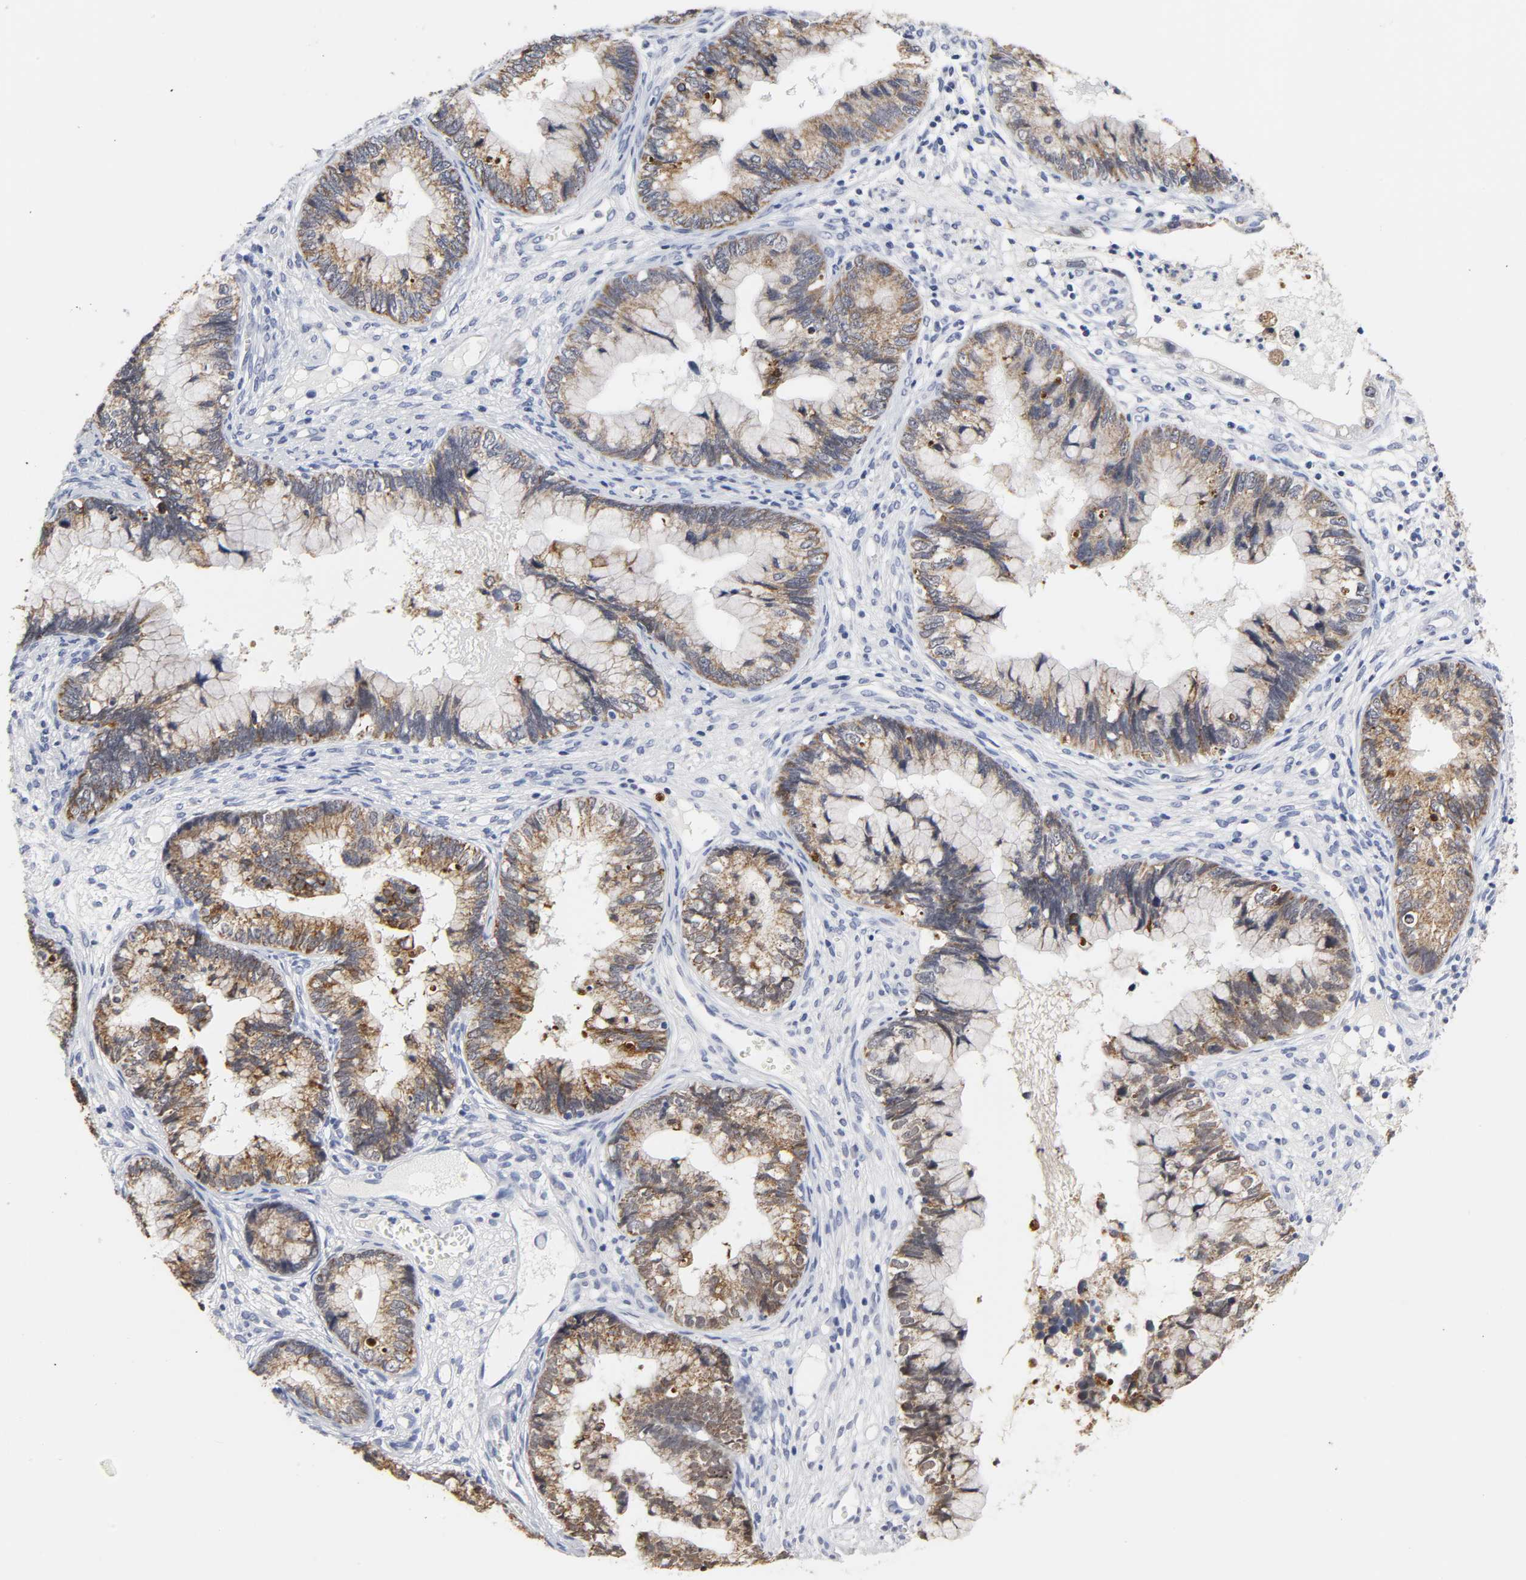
{"staining": {"intensity": "moderate", "quantity": ">75%", "location": "cytoplasmic/membranous"}, "tissue": "cervical cancer", "cell_type": "Tumor cells", "image_type": "cancer", "snomed": [{"axis": "morphology", "description": "Adenocarcinoma, NOS"}, {"axis": "topography", "description": "Cervix"}], "caption": "Cervical cancer (adenocarcinoma) stained for a protein exhibits moderate cytoplasmic/membranous positivity in tumor cells.", "gene": "GRHL2", "patient": {"sex": "female", "age": 44}}